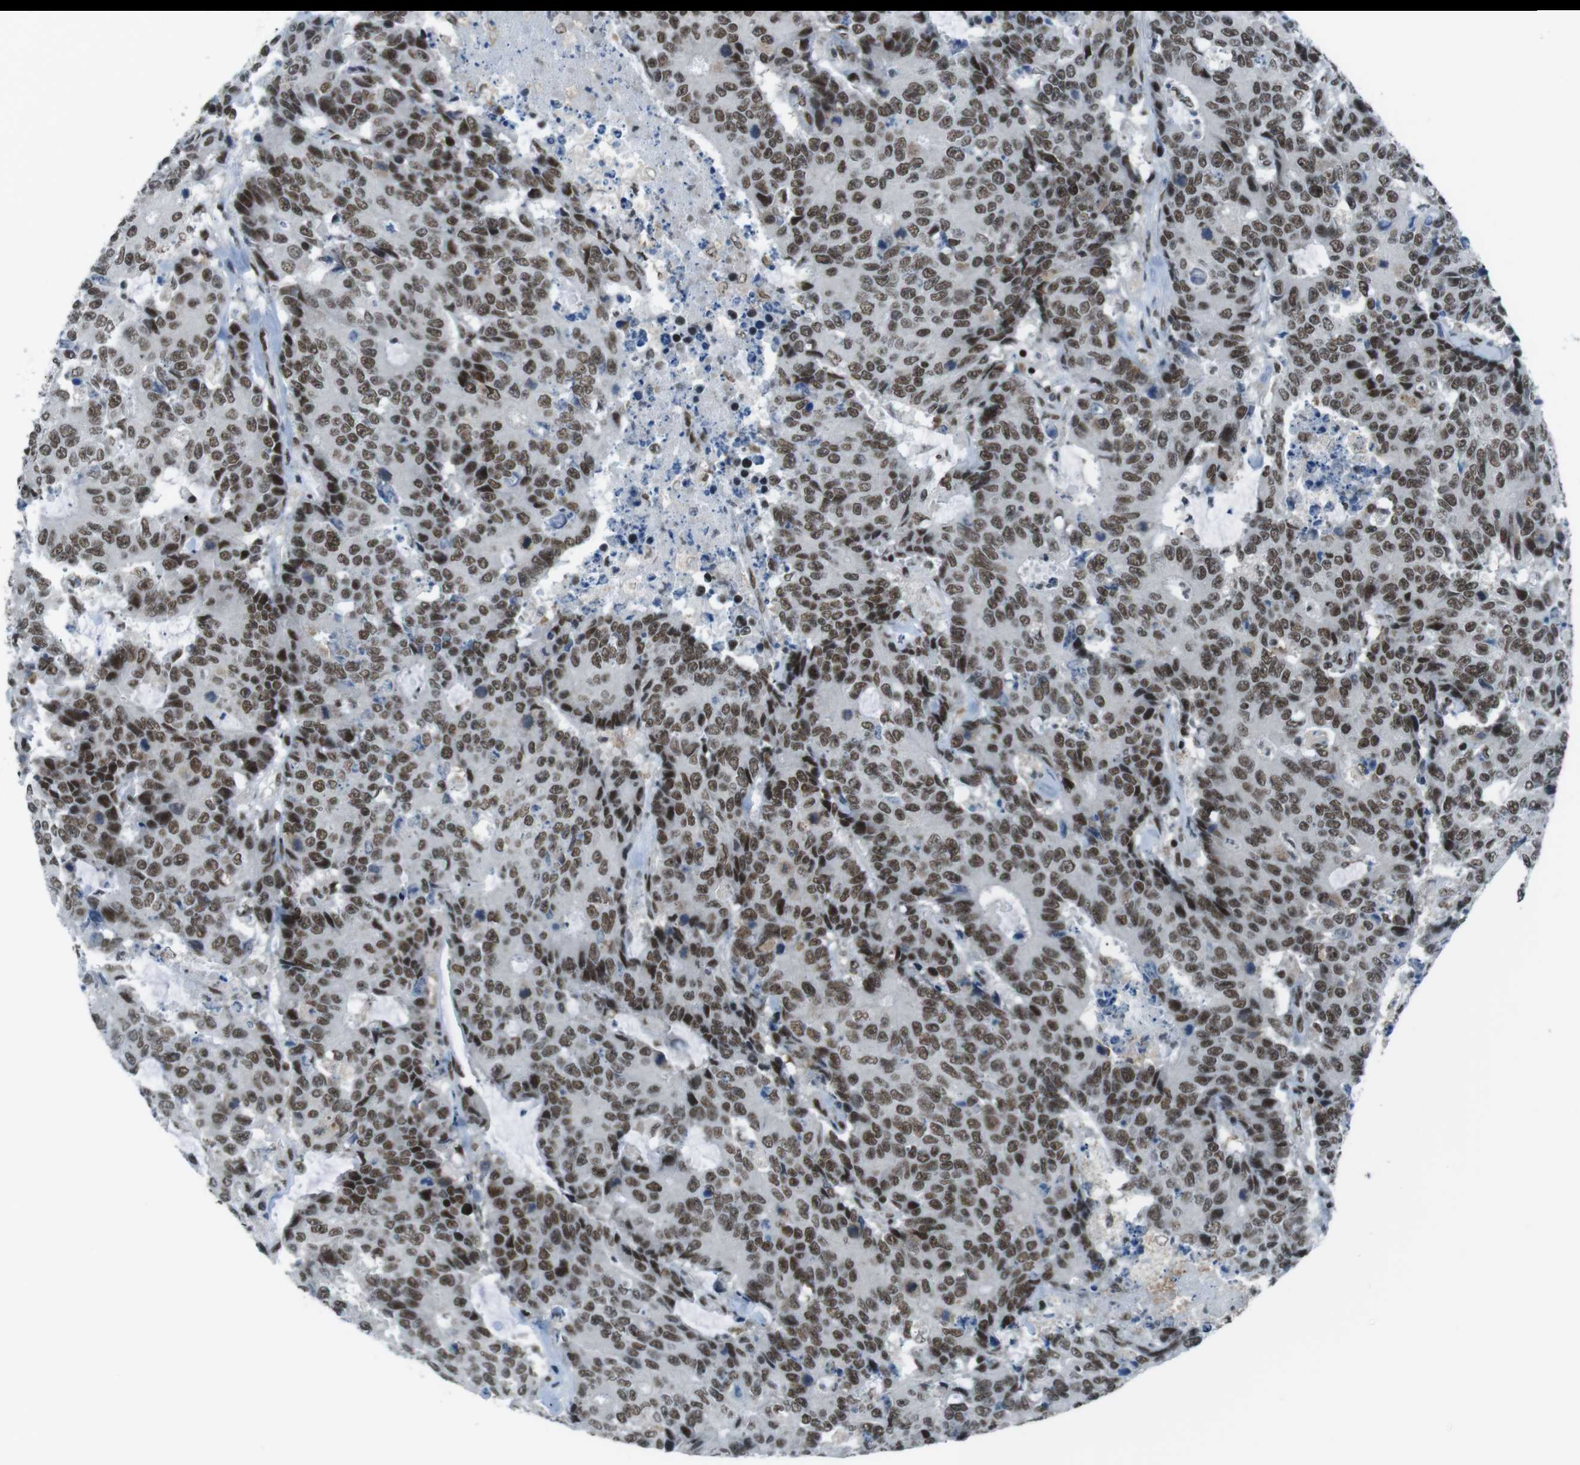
{"staining": {"intensity": "strong", "quantity": ">75%", "location": "nuclear"}, "tissue": "colorectal cancer", "cell_type": "Tumor cells", "image_type": "cancer", "snomed": [{"axis": "morphology", "description": "Adenocarcinoma, NOS"}, {"axis": "topography", "description": "Colon"}], "caption": "There is high levels of strong nuclear staining in tumor cells of colorectal cancer (adenocarcinoma), as demonstrated by immunohistochemical staining (brown color).", "gene": "TAF1", "patient": {"sex": "female", "age": 86}}